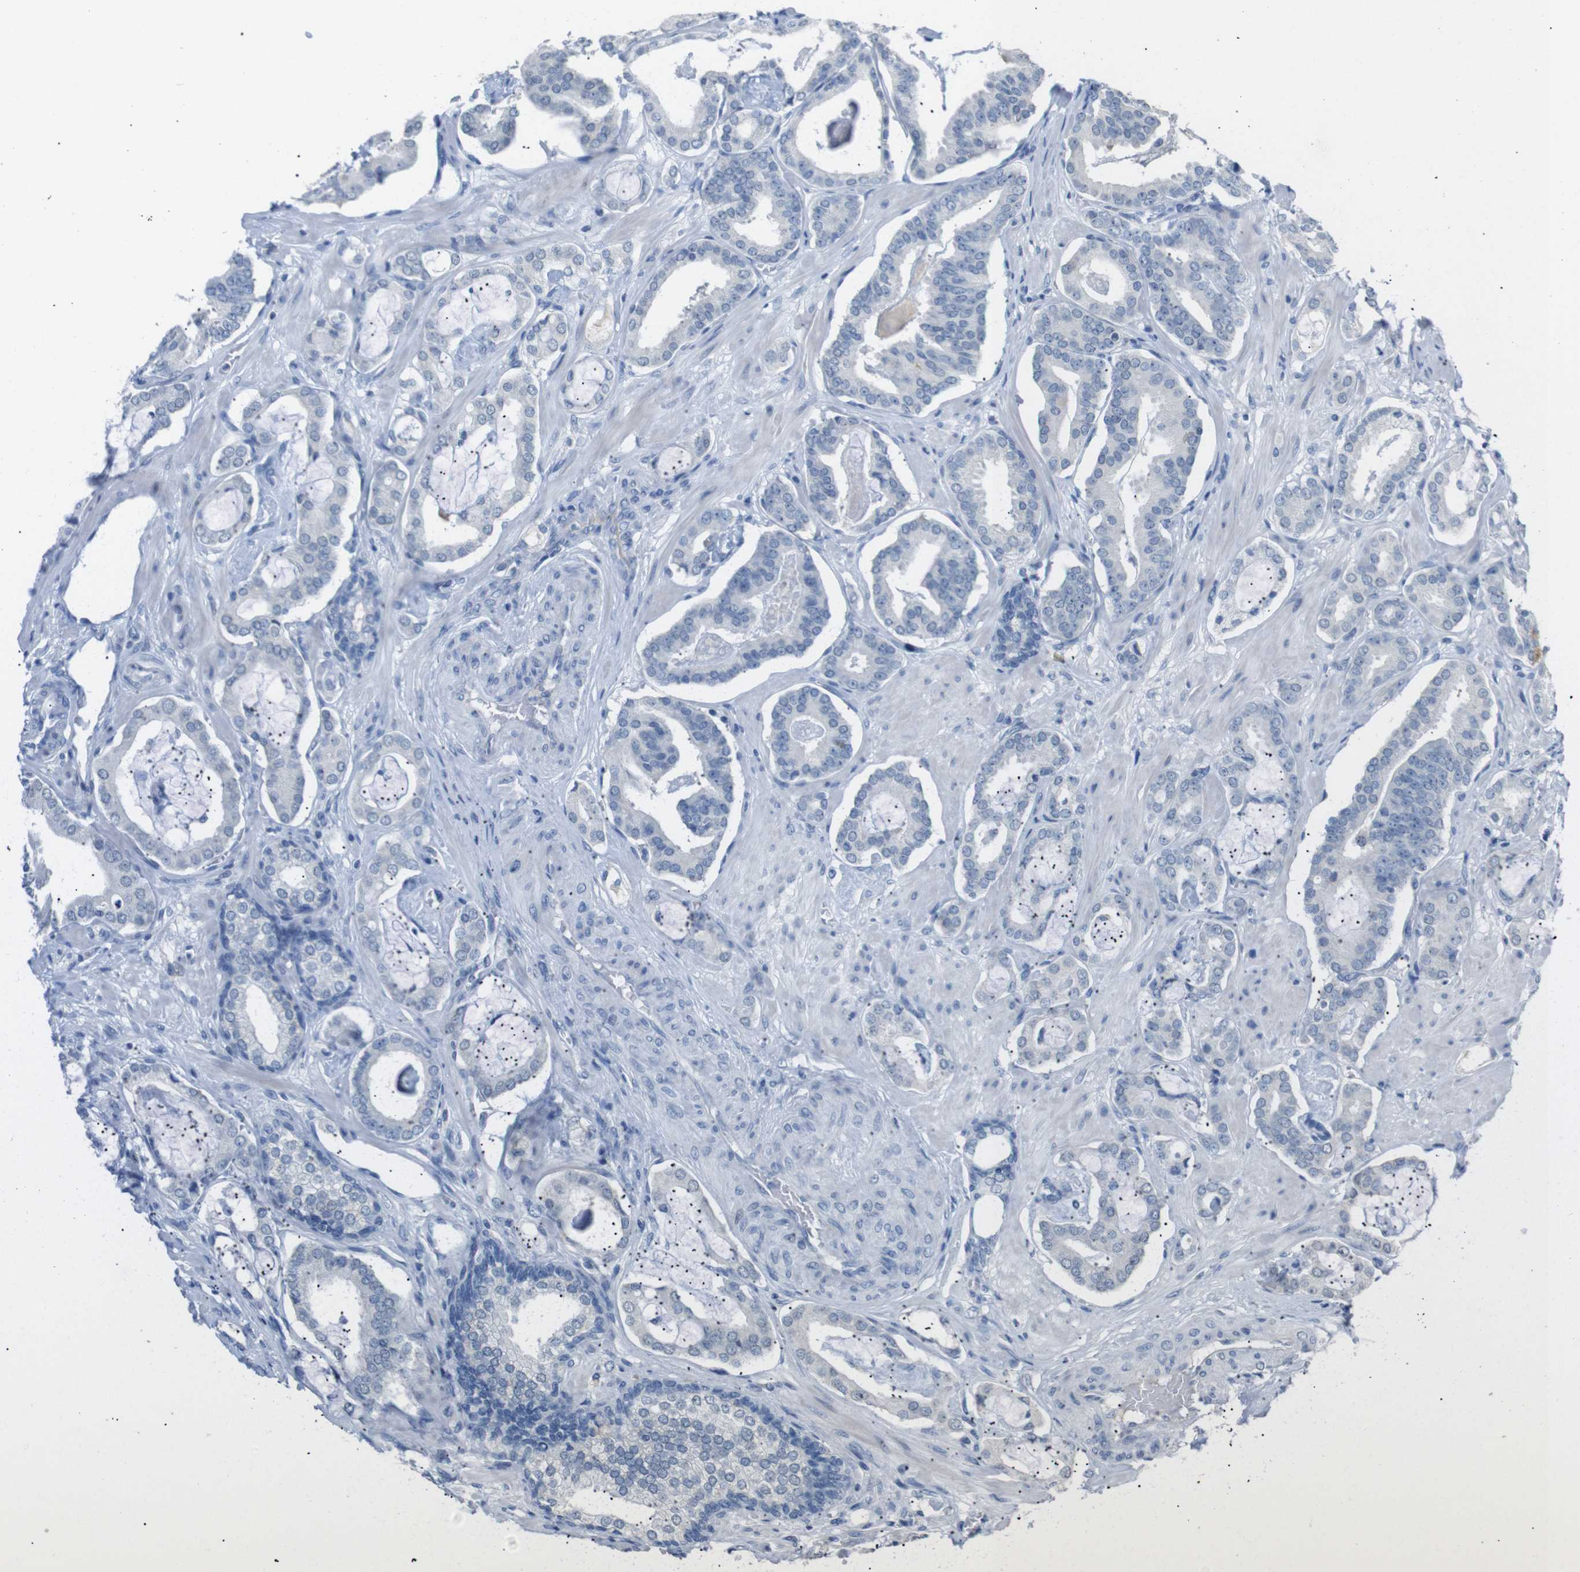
{"staining": {"intensity": "negative", "quantity": "none", "location": "none"}, "tissue": "prostate cancer", "cell_type": "Tumor cells", "image_type": "cancer", "snomed": [{"axis": "morphology", "description": "Adenocarcinoma, Low grade"}, {"axis": "topography", "description": "Prostate"}], "caption": "Immunohistochemical staining of human low-grade adenocarcinoma (prostate) shows no significant expression in tumor cells.", "gene": "CHRM5", "patient": {"sex": "male", "age": 53}}